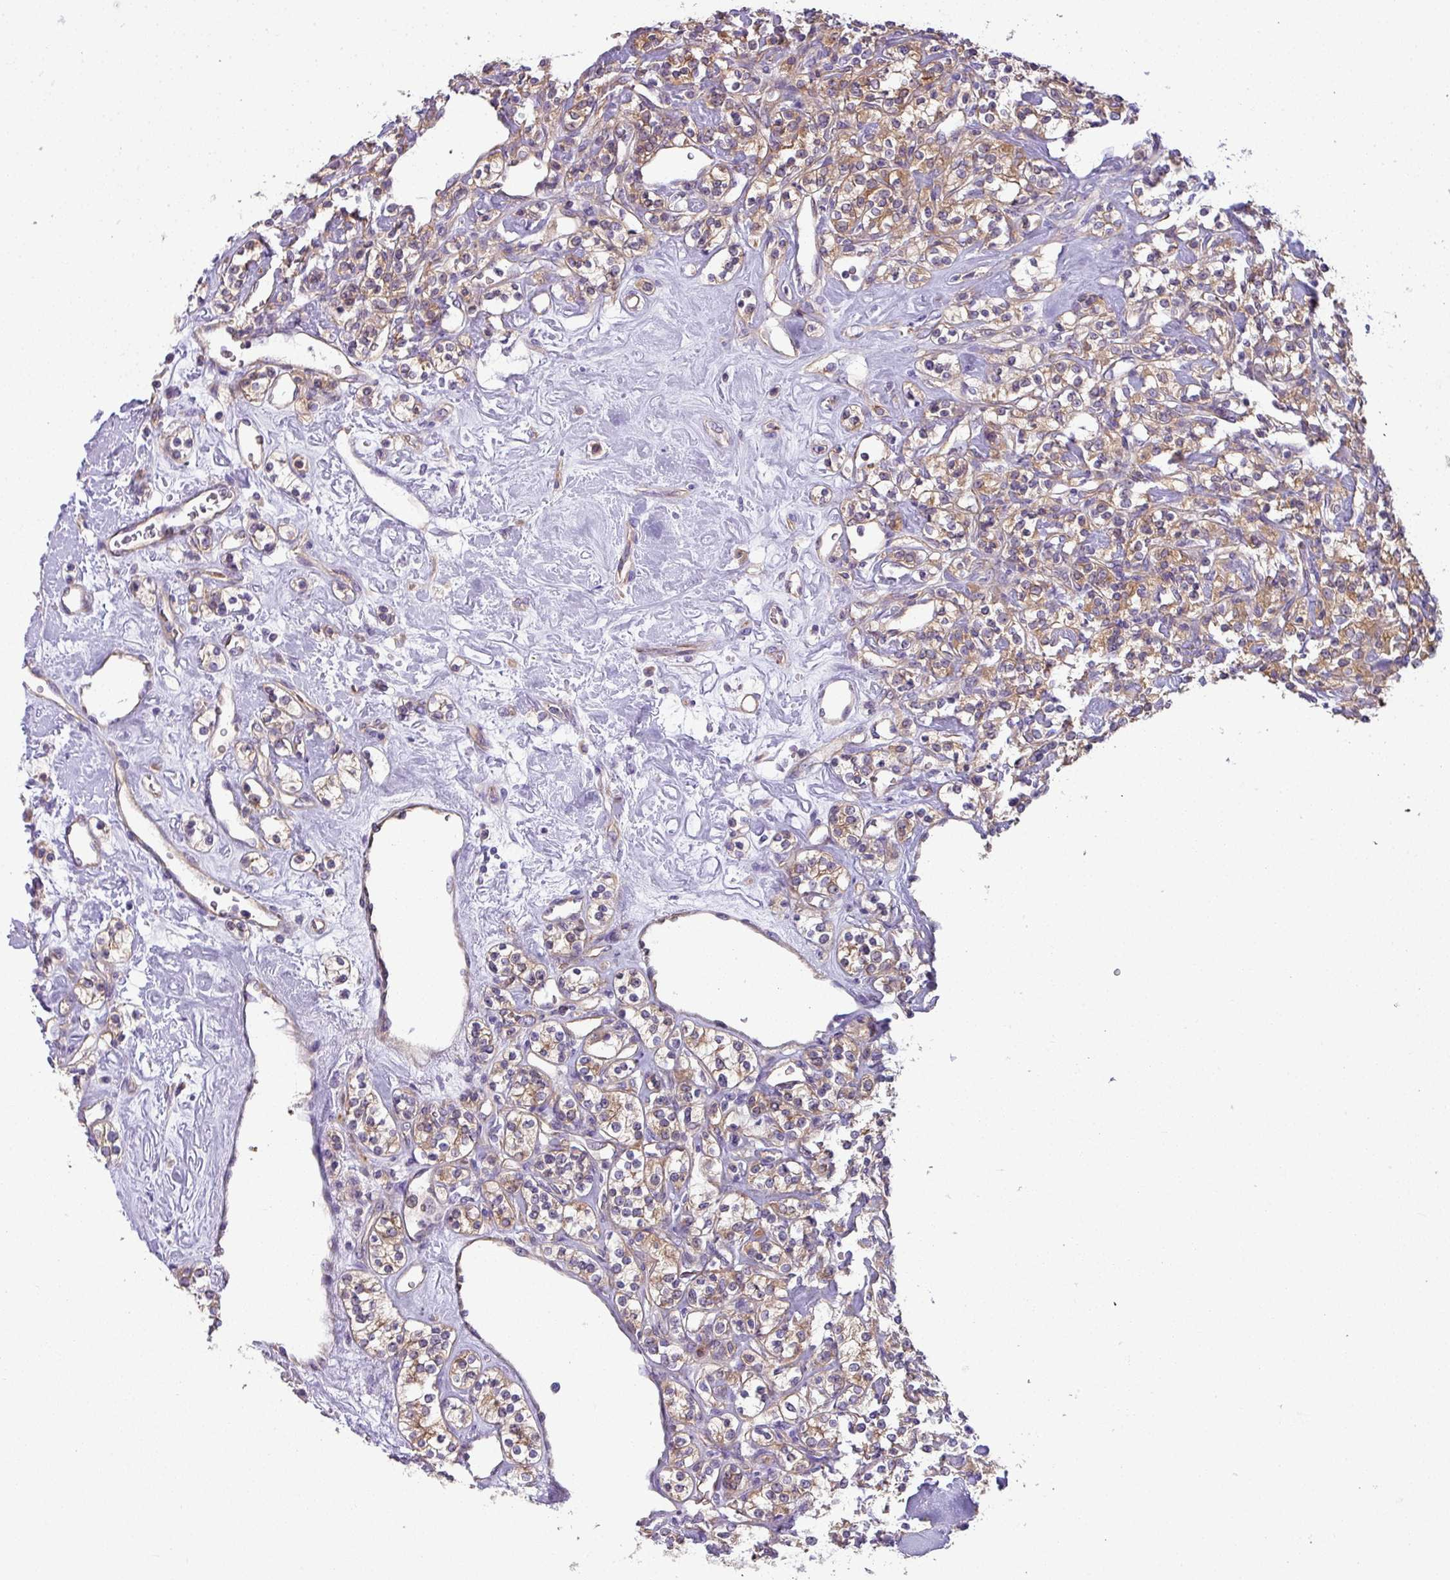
{"staining": {"intensity": "moderate", "quantity": ">75%", "location": "cytoplasmic/membranous"}, "tissue": "renal cancer", "cell_type": "Tumor cells", "image_type": "cancer", "snomed": [{"axis": "morphology", "description": "Adenocarcinoma, NOS"}, {"axis": "topography", "description": "Kidney"}], "caption": "The immunohistochemical stain highlights moderate cytoplasmic/membranous staining in tumor cells of renal cancer tissue.", "gene": "PALS2", "patient": {"sex": "male", "age": 77}}